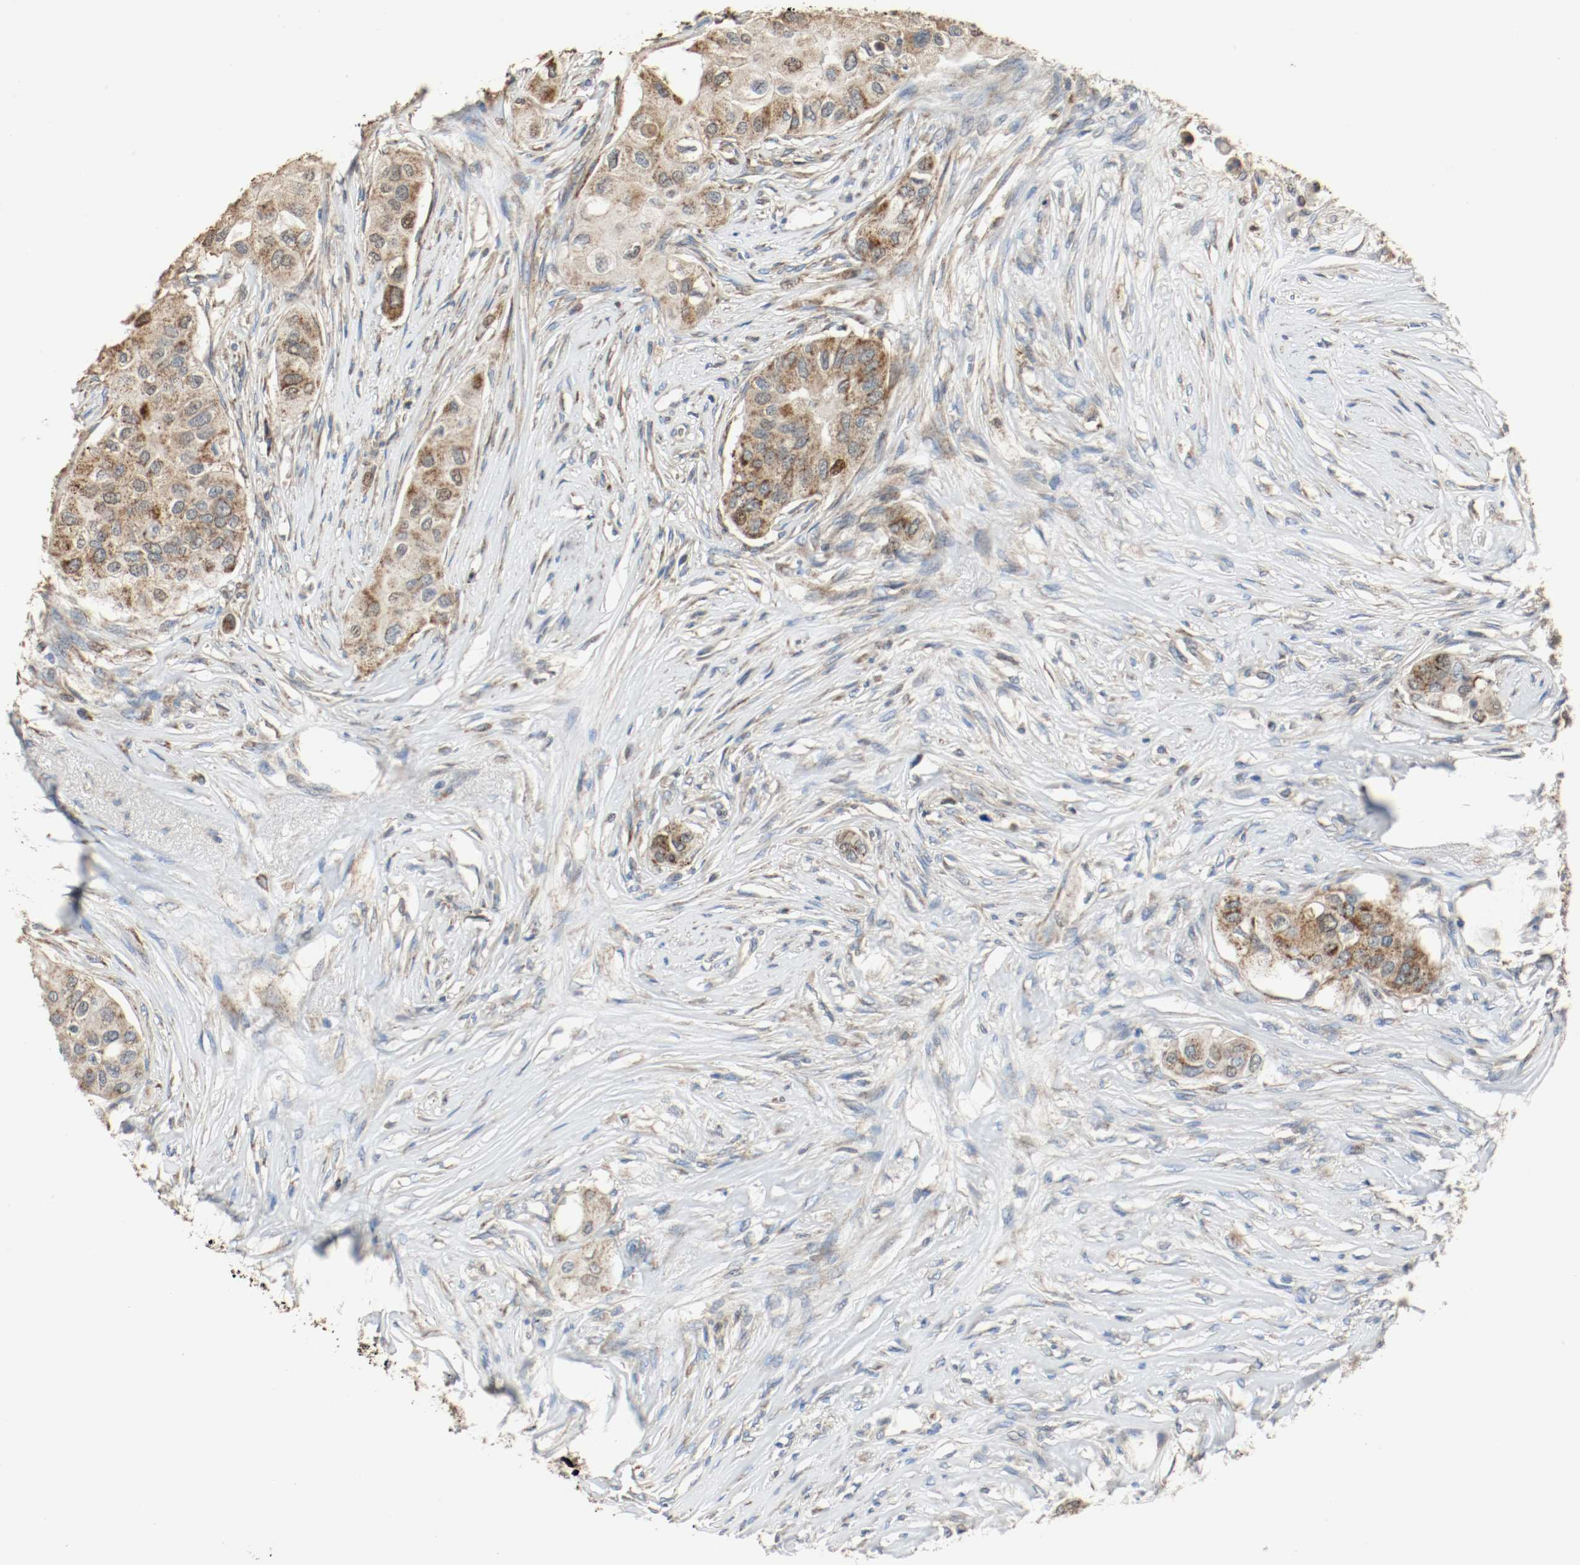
{"staining": {"intensity": "strong", "quantity": ">75%", "location": "cytoplasmic/membranous,nuclear"}, "tissue": "breast cancer", "cell_type": "Tumor cells", "image_type": "cancer", "snomed": [{"axis": "morphology", "description": "Normal tissue, NOS"}, {"axis": "morphology", "description": "Duct carcinoma"}, {"axis": "topography", "description": "Breast"}], "caption": "IHC (DAB) staining of human breast cancer (intraductal carcinoma) demonstrates strong cytoplasmic/membranous and nuclear protein staining in approximately >75% of tumor cells. (DAB (3,3'-diaminobenzidine) IHC, brown staining for protein, blue staining for nuclei).", "gene": "ALDH4A1", "patient": {"sex": "female", "age": 49}}